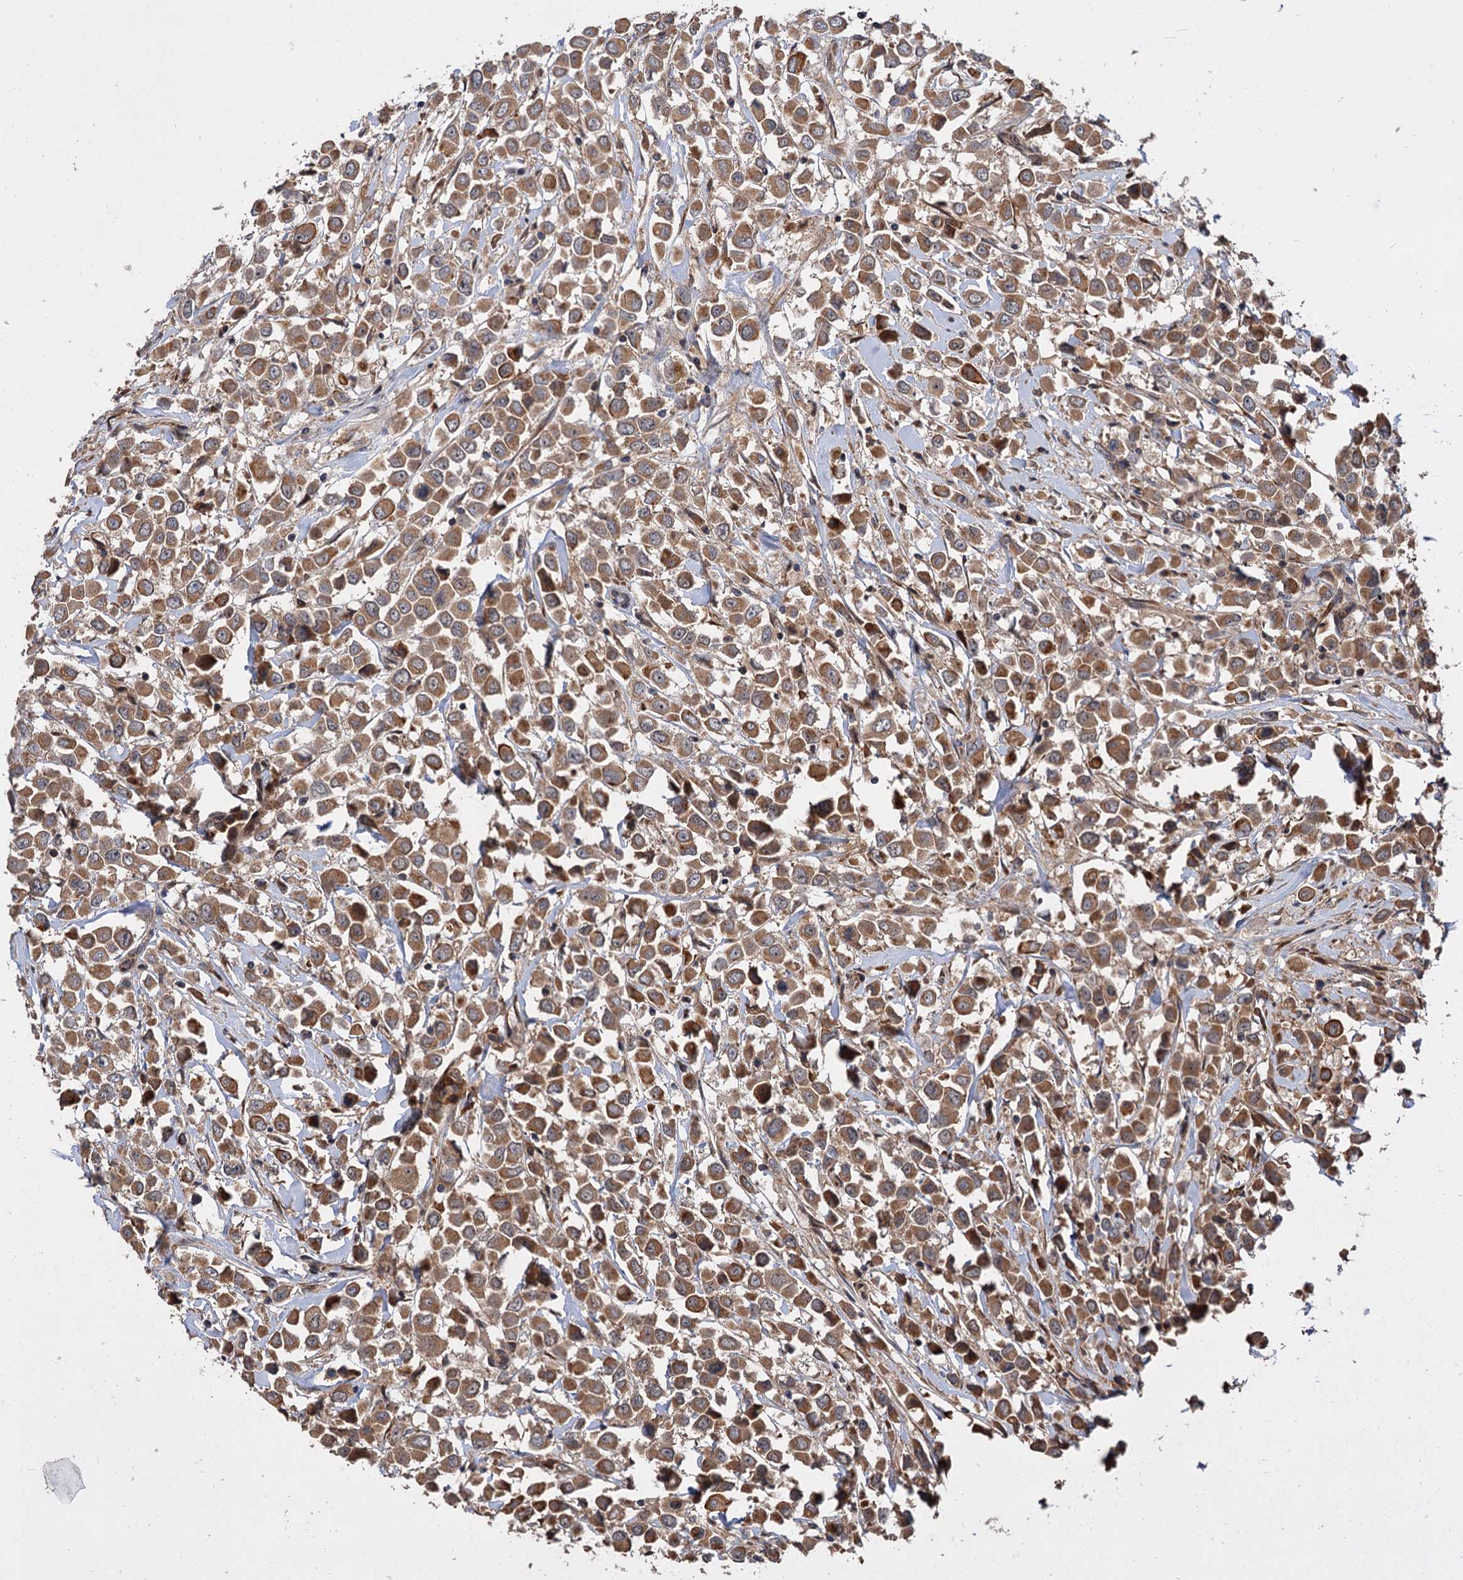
{"staining": {"intensity": "moderate", "quantity": ">75%", "location": "cytoplasmic/membranous"}, "tissue": "breast cancer", "cell_type": "Tumor cells", "image_type": "cancer", "snomed": [{"axis": "morphology", "description": "Duct carcinoma"}, {"axis": "topography", "description": "Breast"}], "caption": "Immunohistochemistry (IHC) of breast infiltrating ductal carcinoma exhibits medium levels of moderate cytoplasmic/membranous positivity in approximately >75% of tumor cells.", "gene": "KANSL2", "patient": {"sex": "female", "age": 61}}